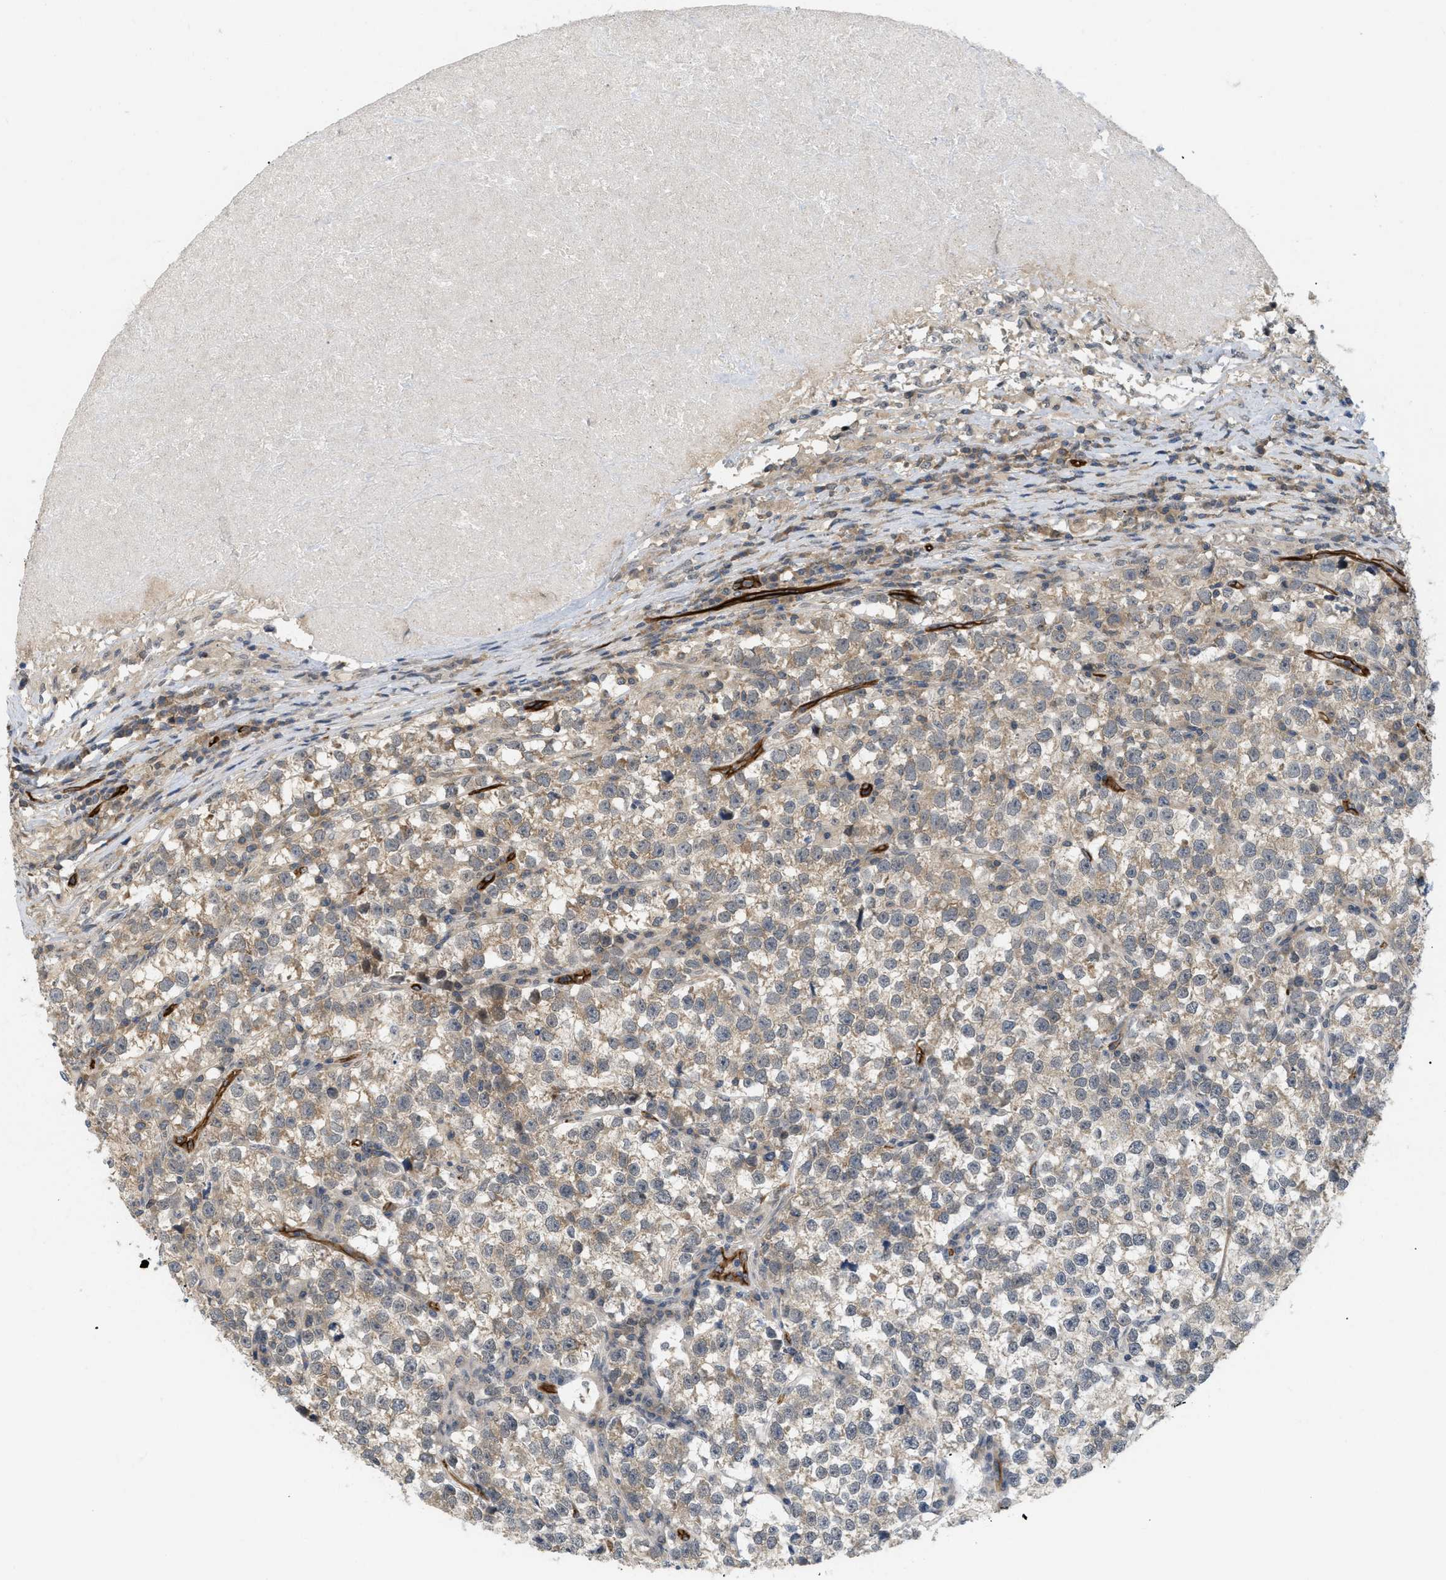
{"staining": {"intensity": "weak", "quantity": ">75%", "location": "cytoplasmic/membranous"}, "tissue": "testis cancer", "cell_type": "Tumor cells", "image_type": "cancer", "snomed": [{"axis": "morphology", "description": "Normal tissue, NOS"}, {"axis": "morphology", "description": "Seminoma, NOS"}, {"axis": "topography", "description": "Testis"}], "caption": "The histopathology image exhibits immunohistochemical staining of testis cancer (seminoma). There is weak cytoplasmic/membranous expression is appreciated in about >75% of tumor cells.", "gene": "PALMD", "patient": {"sex": "male", "age": 43}}